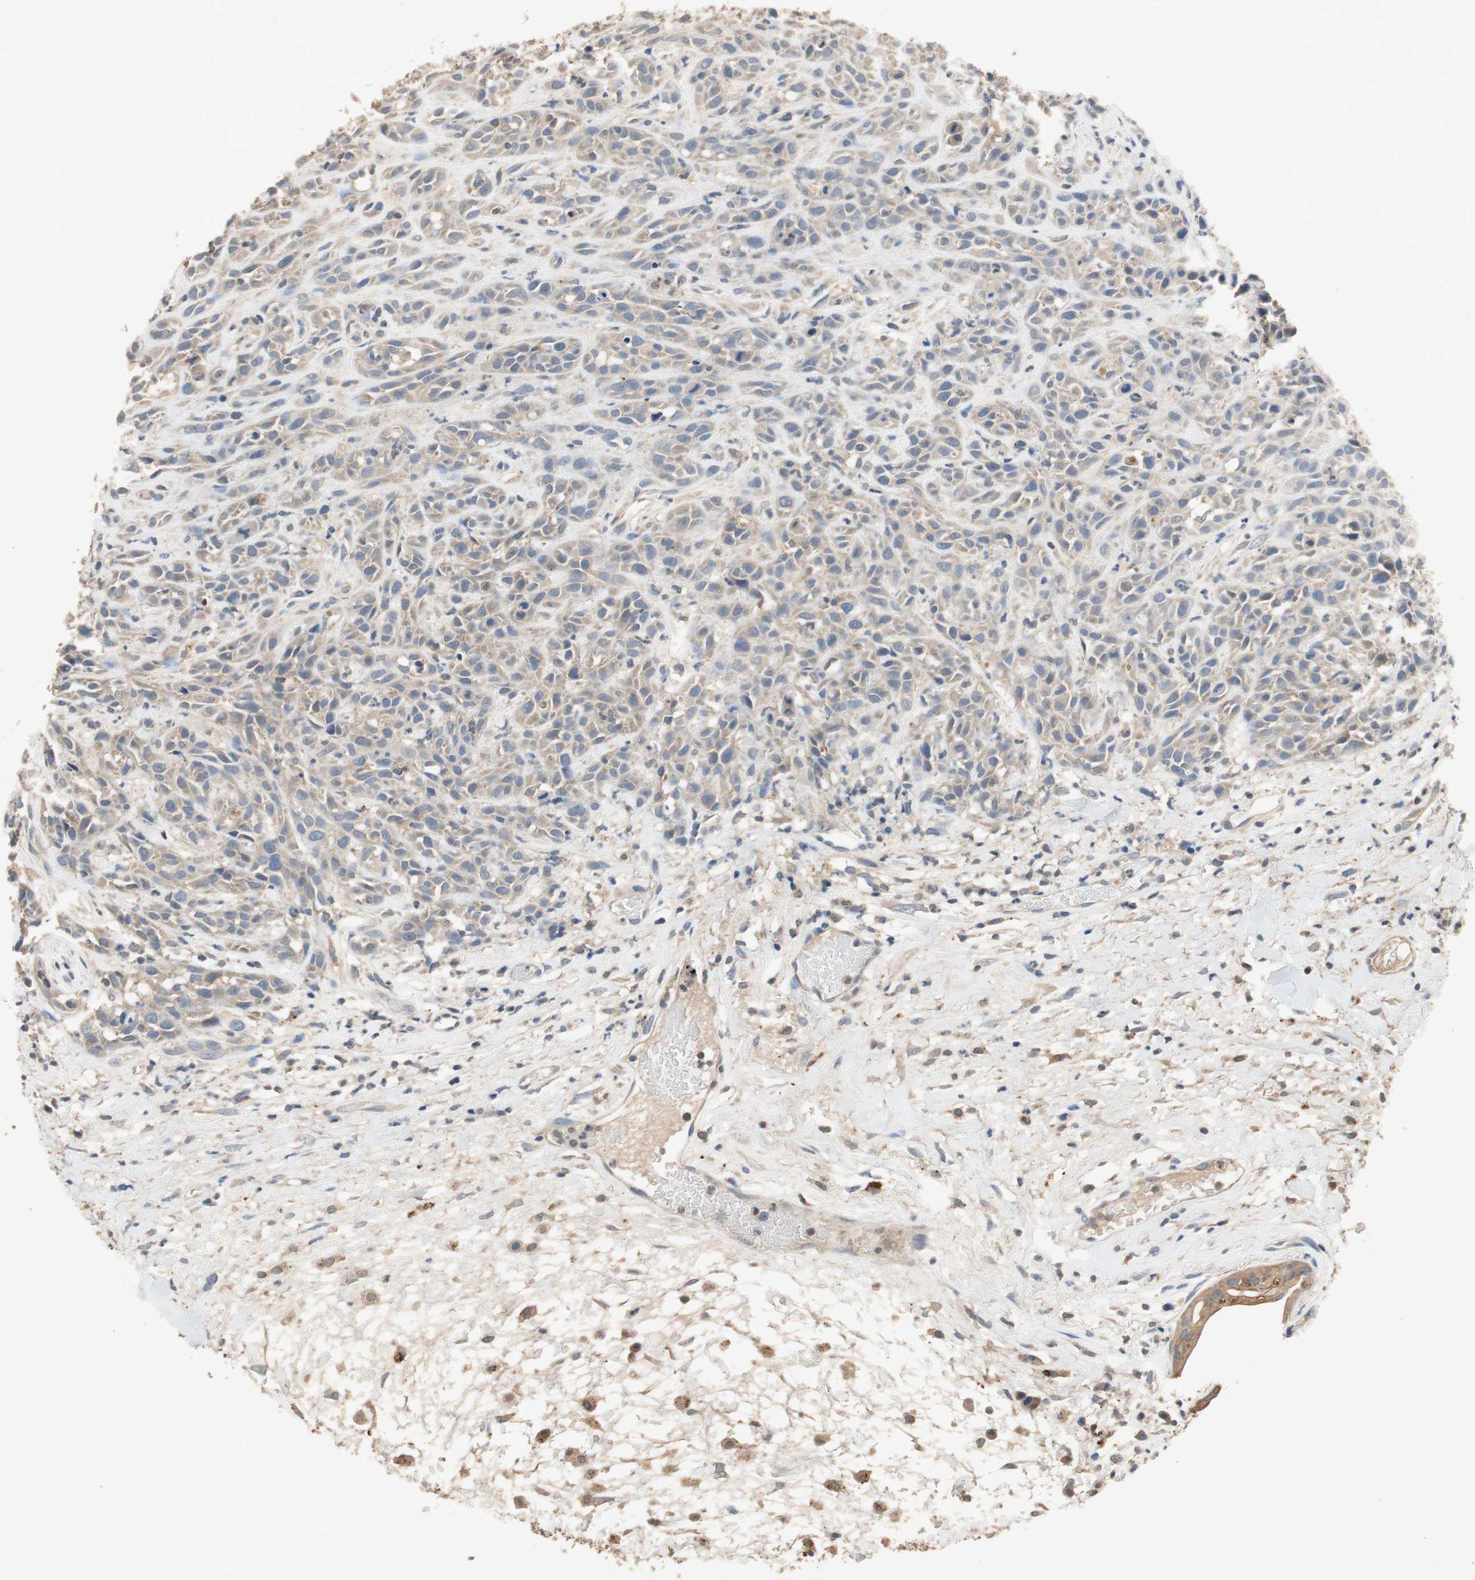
{"staining": {"intensity": "weak", "quantity": "25%-75%", "location": "cytoplasmic/membranous"}, "tissue": "head and neck cancer", "cell_type": "Tumor cells", "image_type": "cancer", "snomed": [{"axis": "morphology", "description": "Normal tissue, NOS"}, {"axis": "morphology", "description": "Squamous cell carcinoma, NOS"}, {"axis": "topography", "description": "Cartilage tissue"}, {"axis": "topography", "description": "Head-Neck"}], "caption": "Weak cytoplasmic/membranous protein positivity is seen in approximately 25%-75% of tumor cells in squamous cell carcinoma (head and neck).", "gene": "ADAP1", "patient": {"sex": "male", "age": 62}}